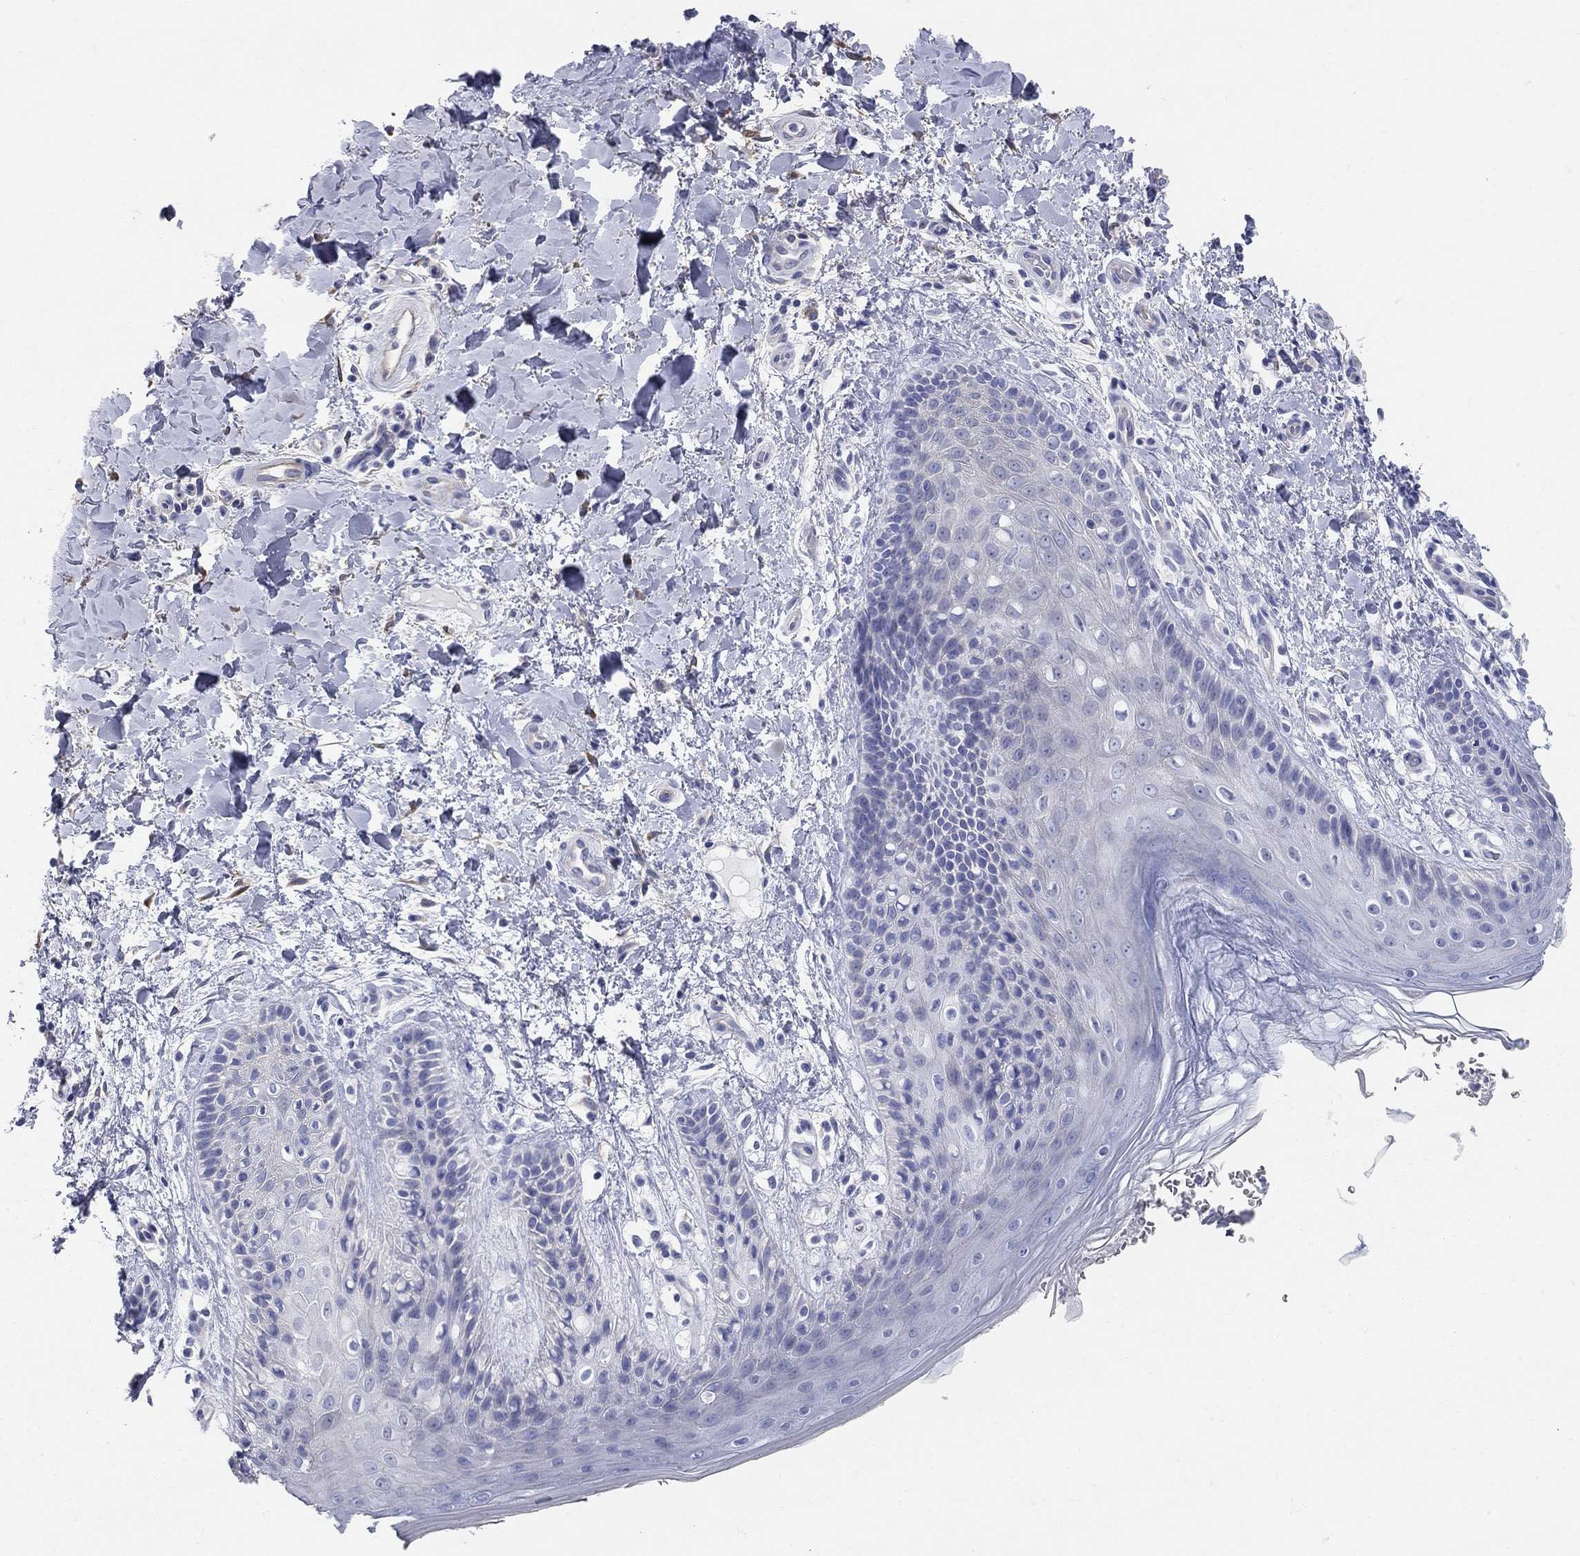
{"staining": {"intensity": "negative", "quantity": "none", "location": "none"}, "tissue": "skin", "cell_type": "Epidermal cells", "image_type": "normal", "snomed": [{"axis": "morphology", "description": "Normal tissue, NOS"}, {"axis": "topography", "description": "Anal"}], "caption": "Epidermal cells show no significant positivity in normal skin. (DAB (3,3'-diaminobenzidine) IHC, high magnification).", "gene": "AOX1", "patient": {"sex": "male", "age": 36}}